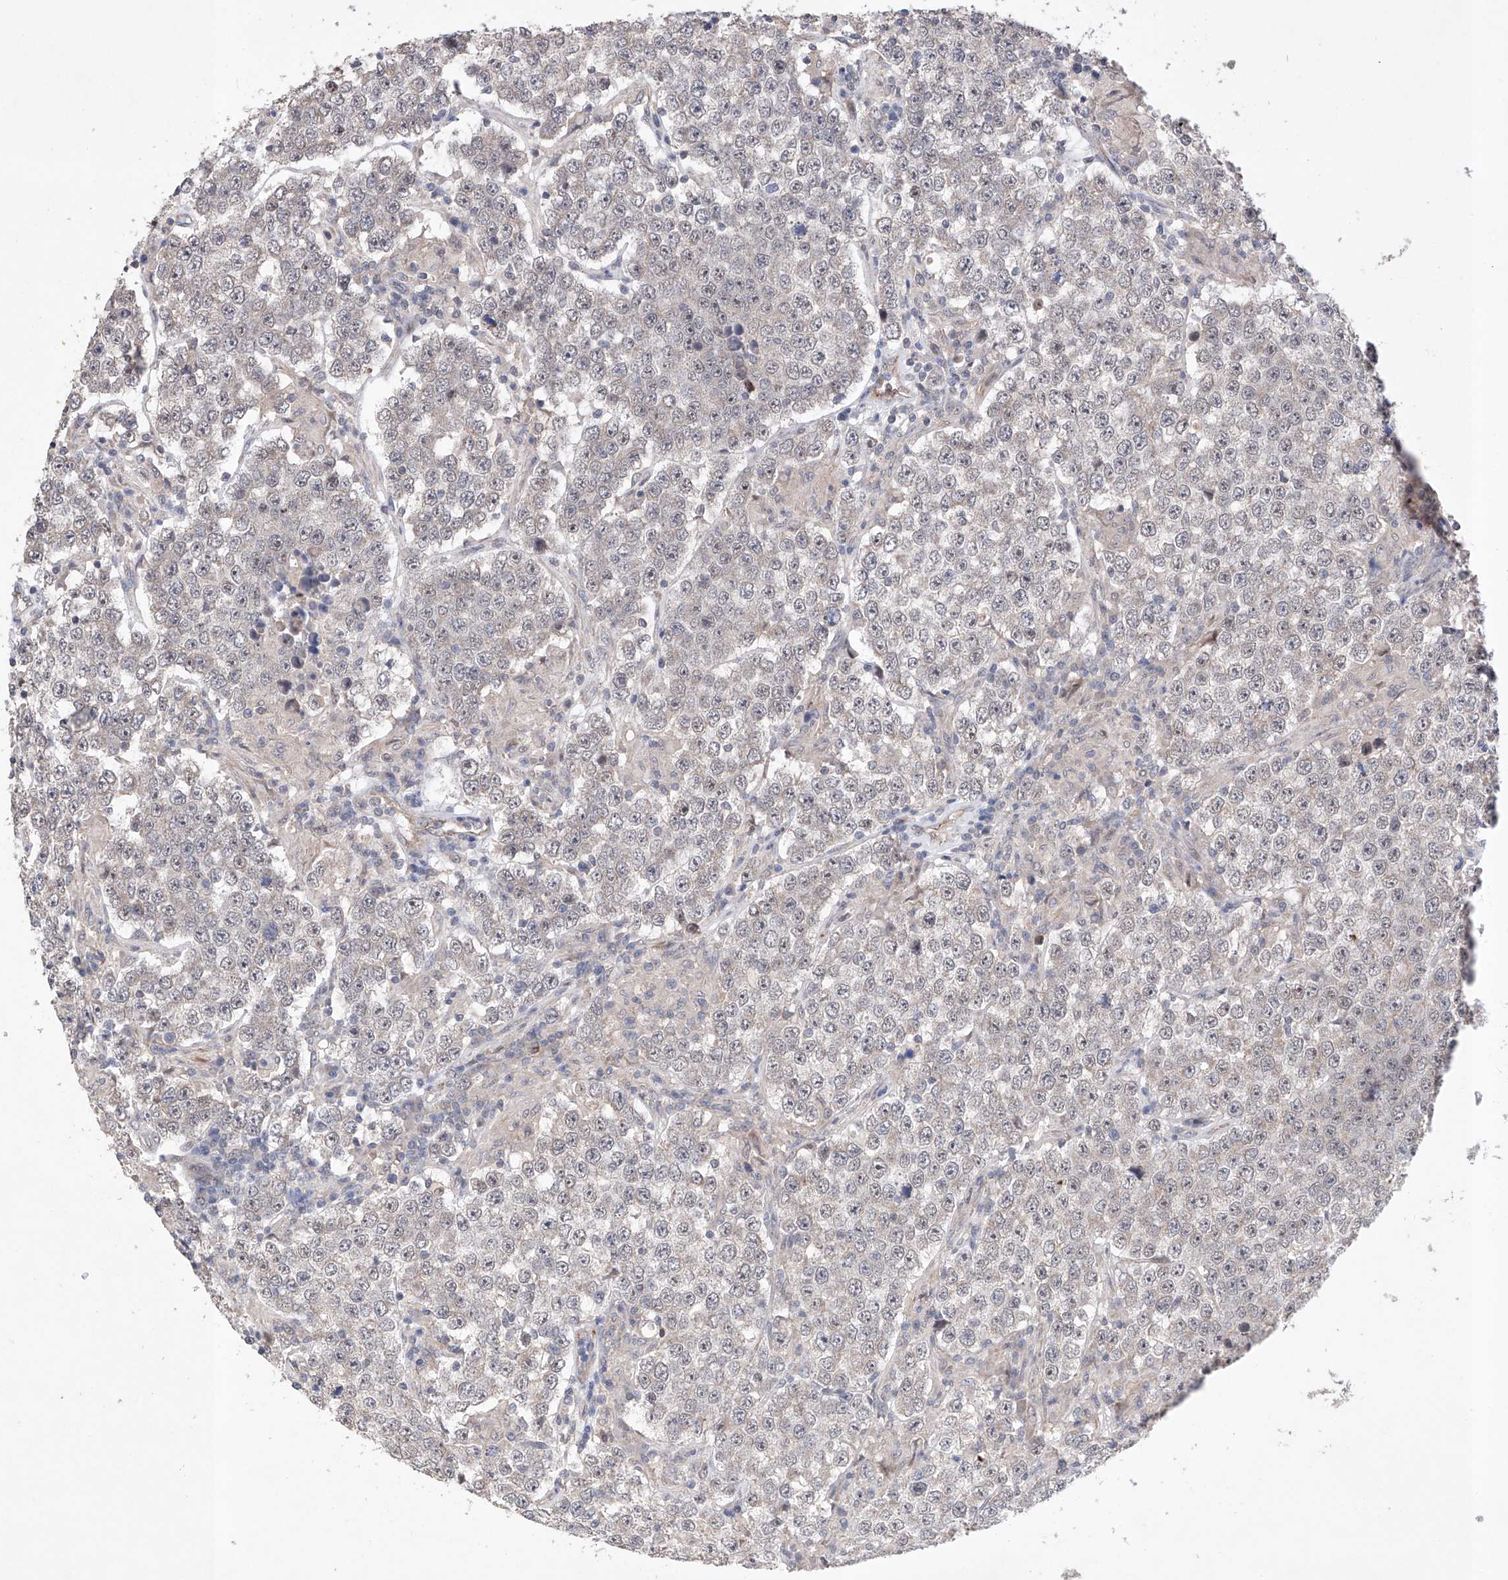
{"staining": {"intensity": "weak", "quantity": "<25%", "location": "nuclear"}, "tissue": "testis cancer", "cell_type": "Tumor cells", "image_type": "cancer", "snomed": [{"axis": "morphology", "description": "Normal tissue, NOS"}, {"axis": "morphology", "description": "Urothelial carcinoma, High grade"}, {"axis": "morphology", "description": "Seminoma, NOS"}, {"axis": "morphology", "description": "Carcinoma, Embryonal, NOS"}, {"axis": "topography", "description": "Urinary bladder"}, {"axis": "topography", "description": "Testis"}], "caption": "Human urothelial carcinoma (high-grade) (testis) stained for a protein using immunohistochemistry reveals no positivity in tumor cells.", "gene": "AFG1L", "patient": {"sex": "male", "age": 41}}